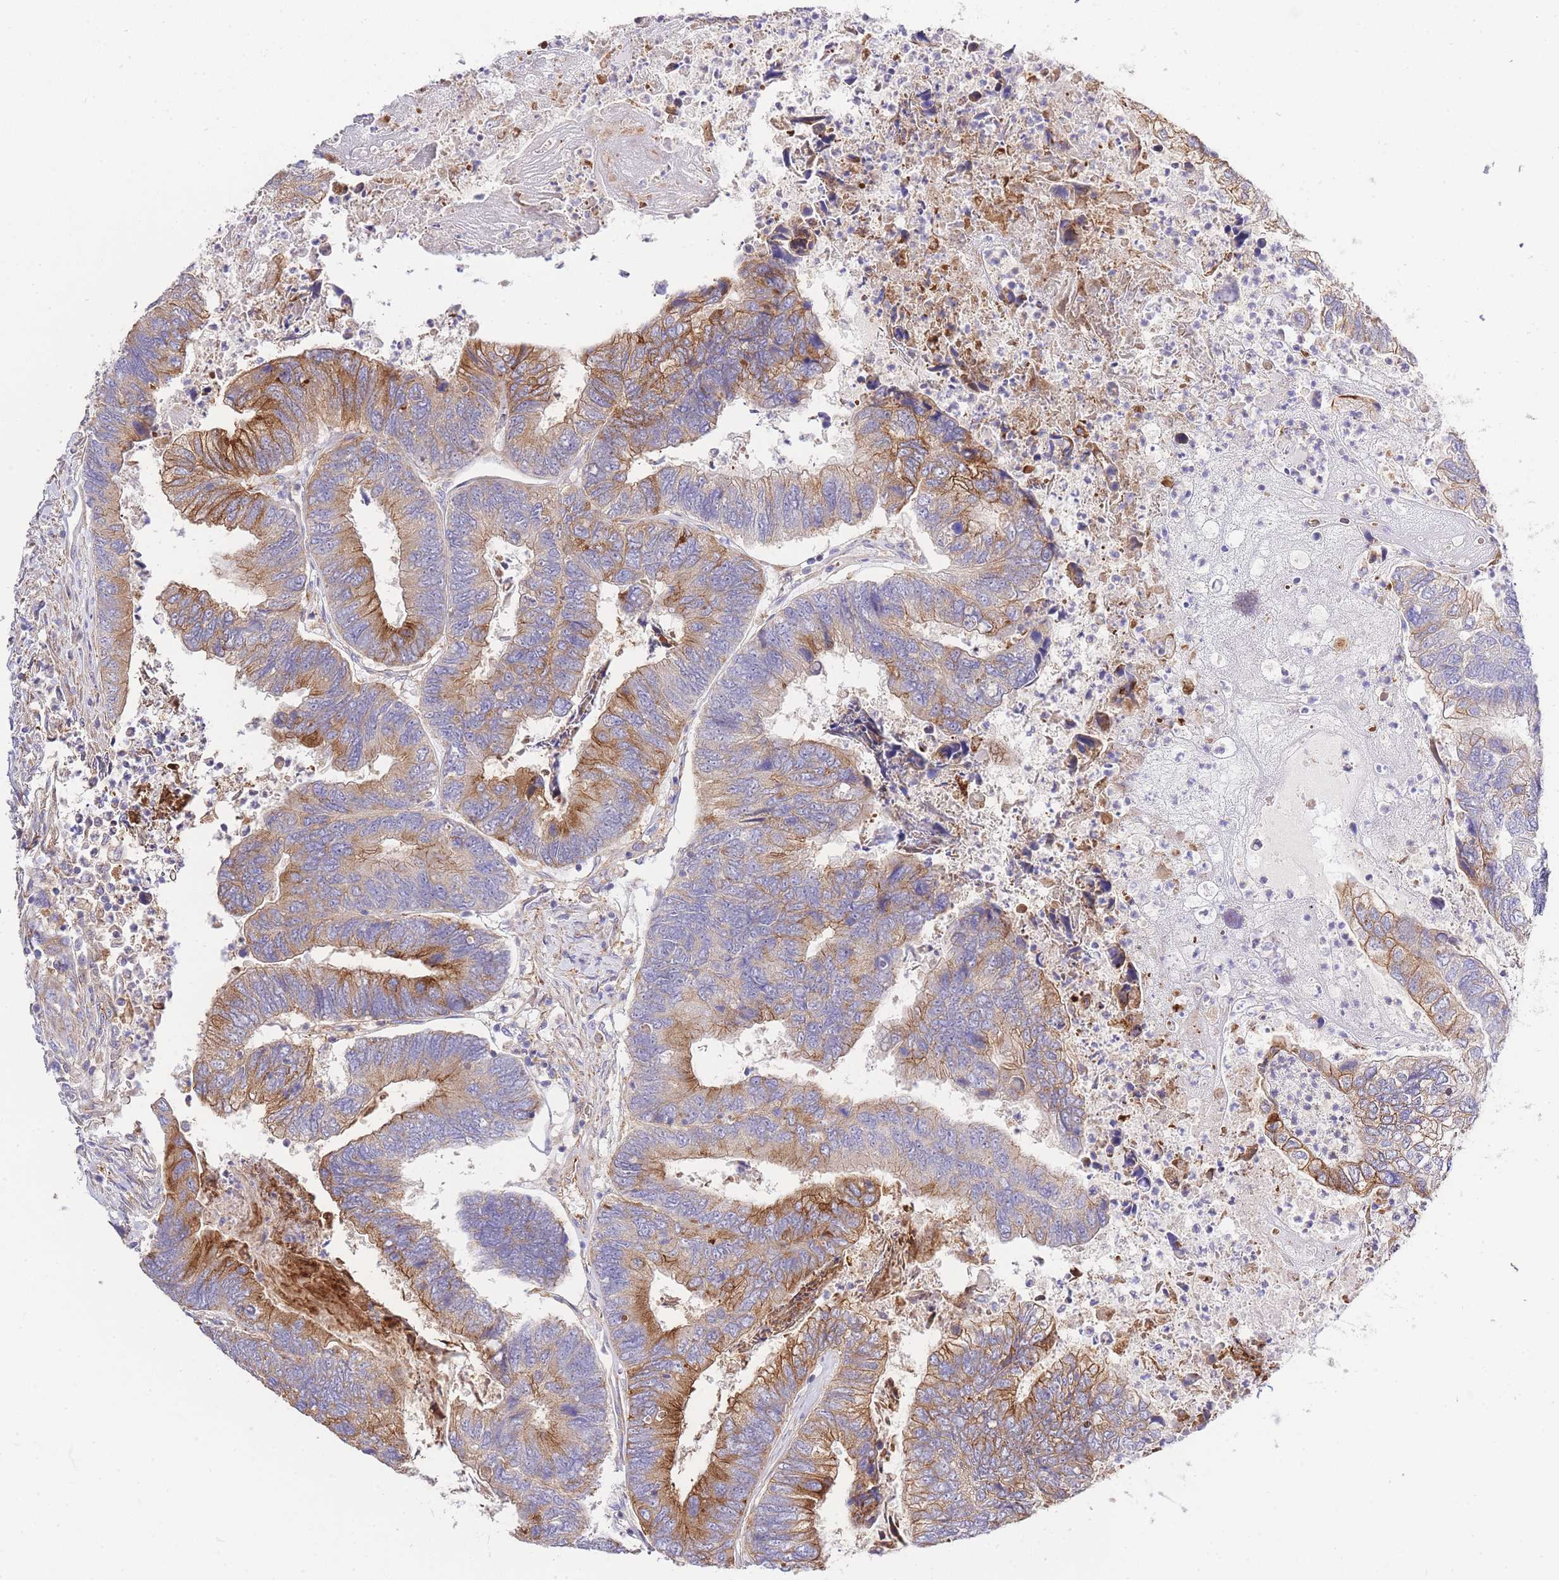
{"staining": {"intensity": "moderate", "quantity": ">75%", "location": "cytoplasmic/membranous"}, "tissue": "colorectal cancer", "cell_type": "Tumor cells", "image_type": "cancer", "snomed": [{"axis": "morphology", "description": "Adenocarcinoma, NOS"}, {"axis": "topography", "description": "Colon"}], "caption": "Immunohistochemistry micrograph of human adenocarcinoma (colorectal) stained for a protein (brown), which exhibits medium levels of moderate cytoplasmic/membranous positivity in about >75% of tumor cells.", "gene": "INSYN2B", "patient": {"sex": "female", "age": 67}}